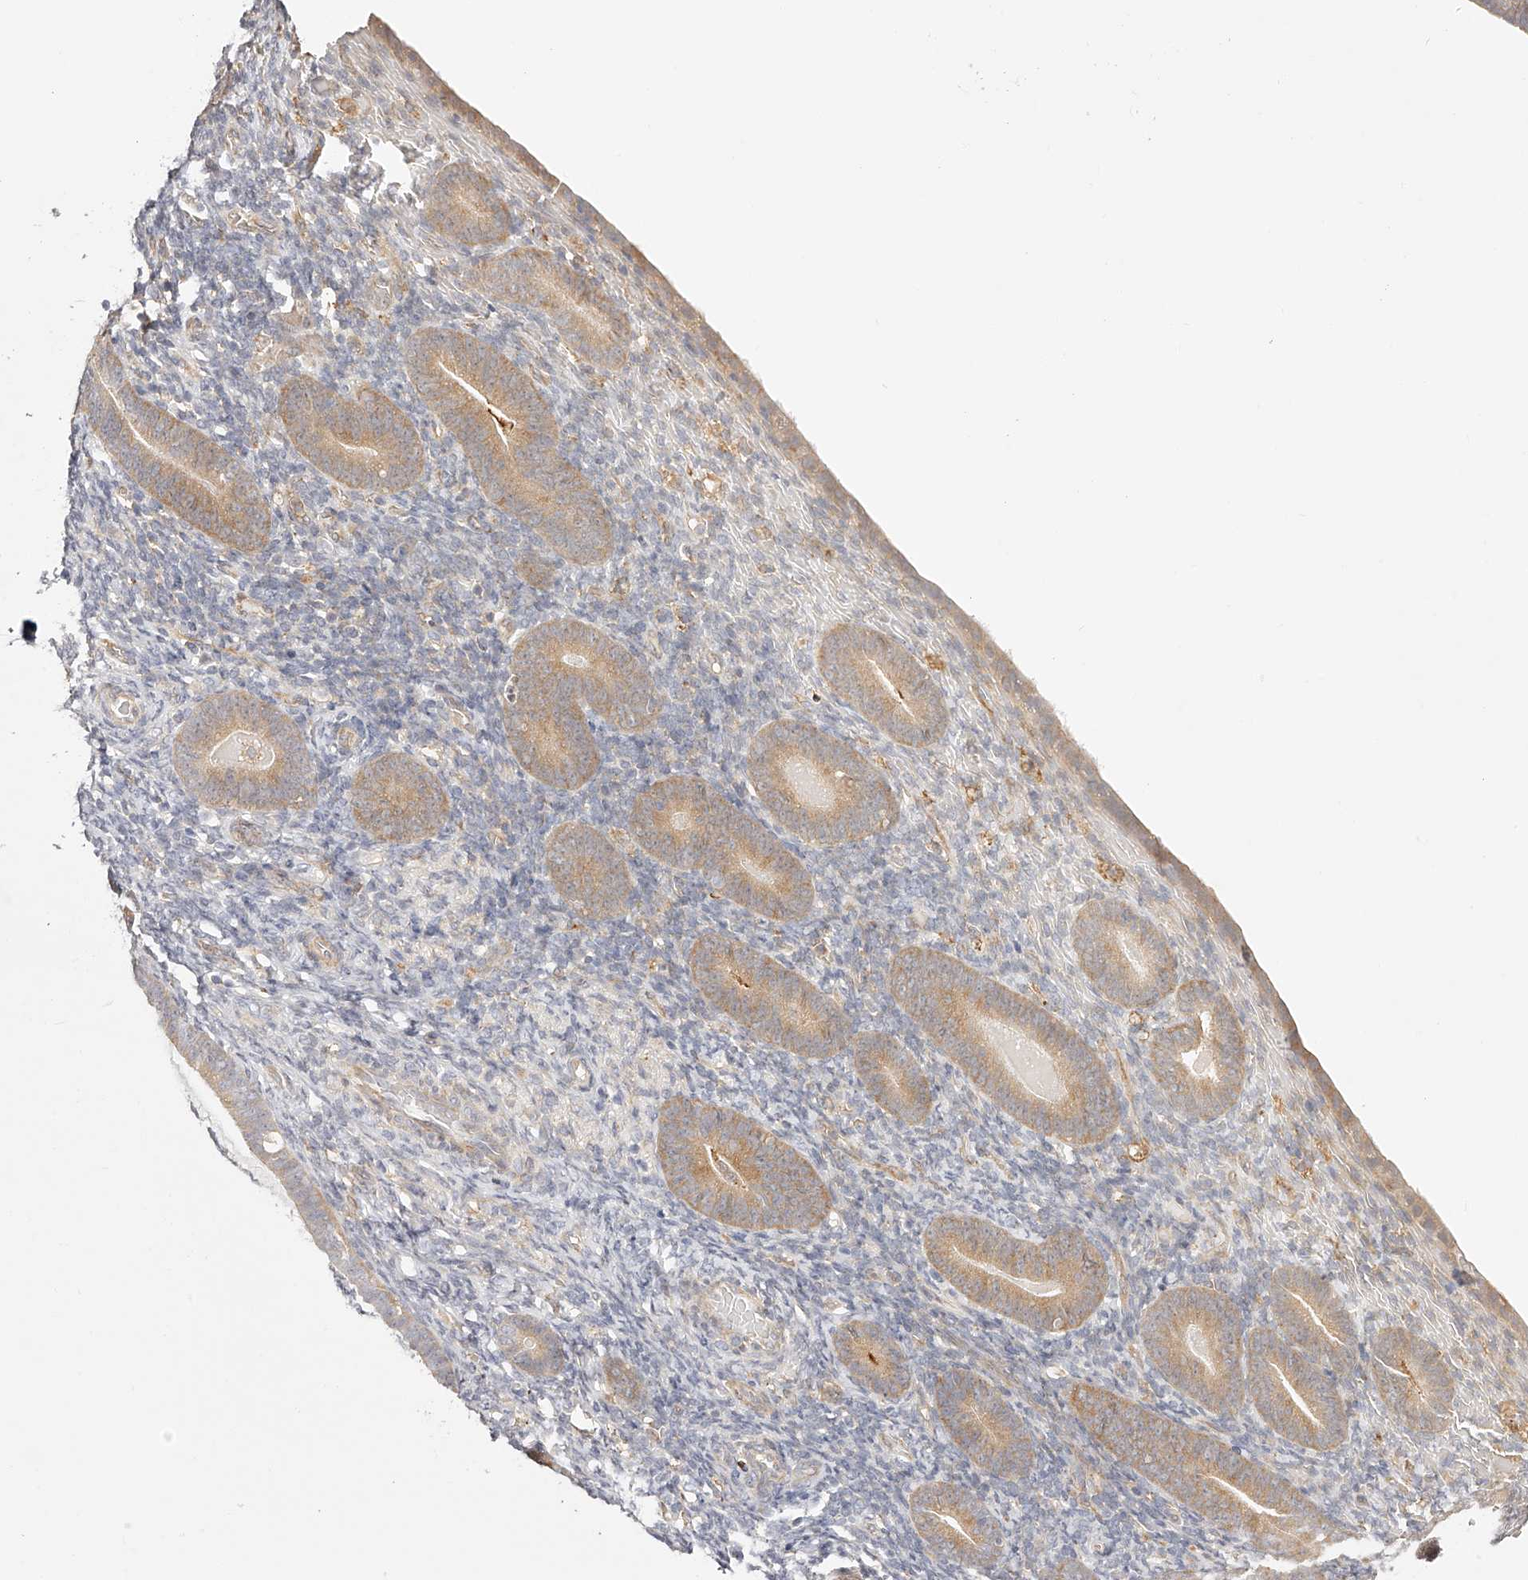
{"staining": {"intensity": "negative", "quantity": "none", "location": "none"}, "tissue": "endometrium", "cell_type": "Cells in endometrial stroma", "image_type": "normal", "snomed": [{"axis": "morphology", "description": "Normal tissue, NOS"}, {"axis": "topography", "description": "Endometrium"}], "caption": "Immunohistochemical staining of benign endometrium displays no significant staining in cells in endometrial stroma.", "gene": "SYNC", "patient": {"sex": "female", "age": 51}}